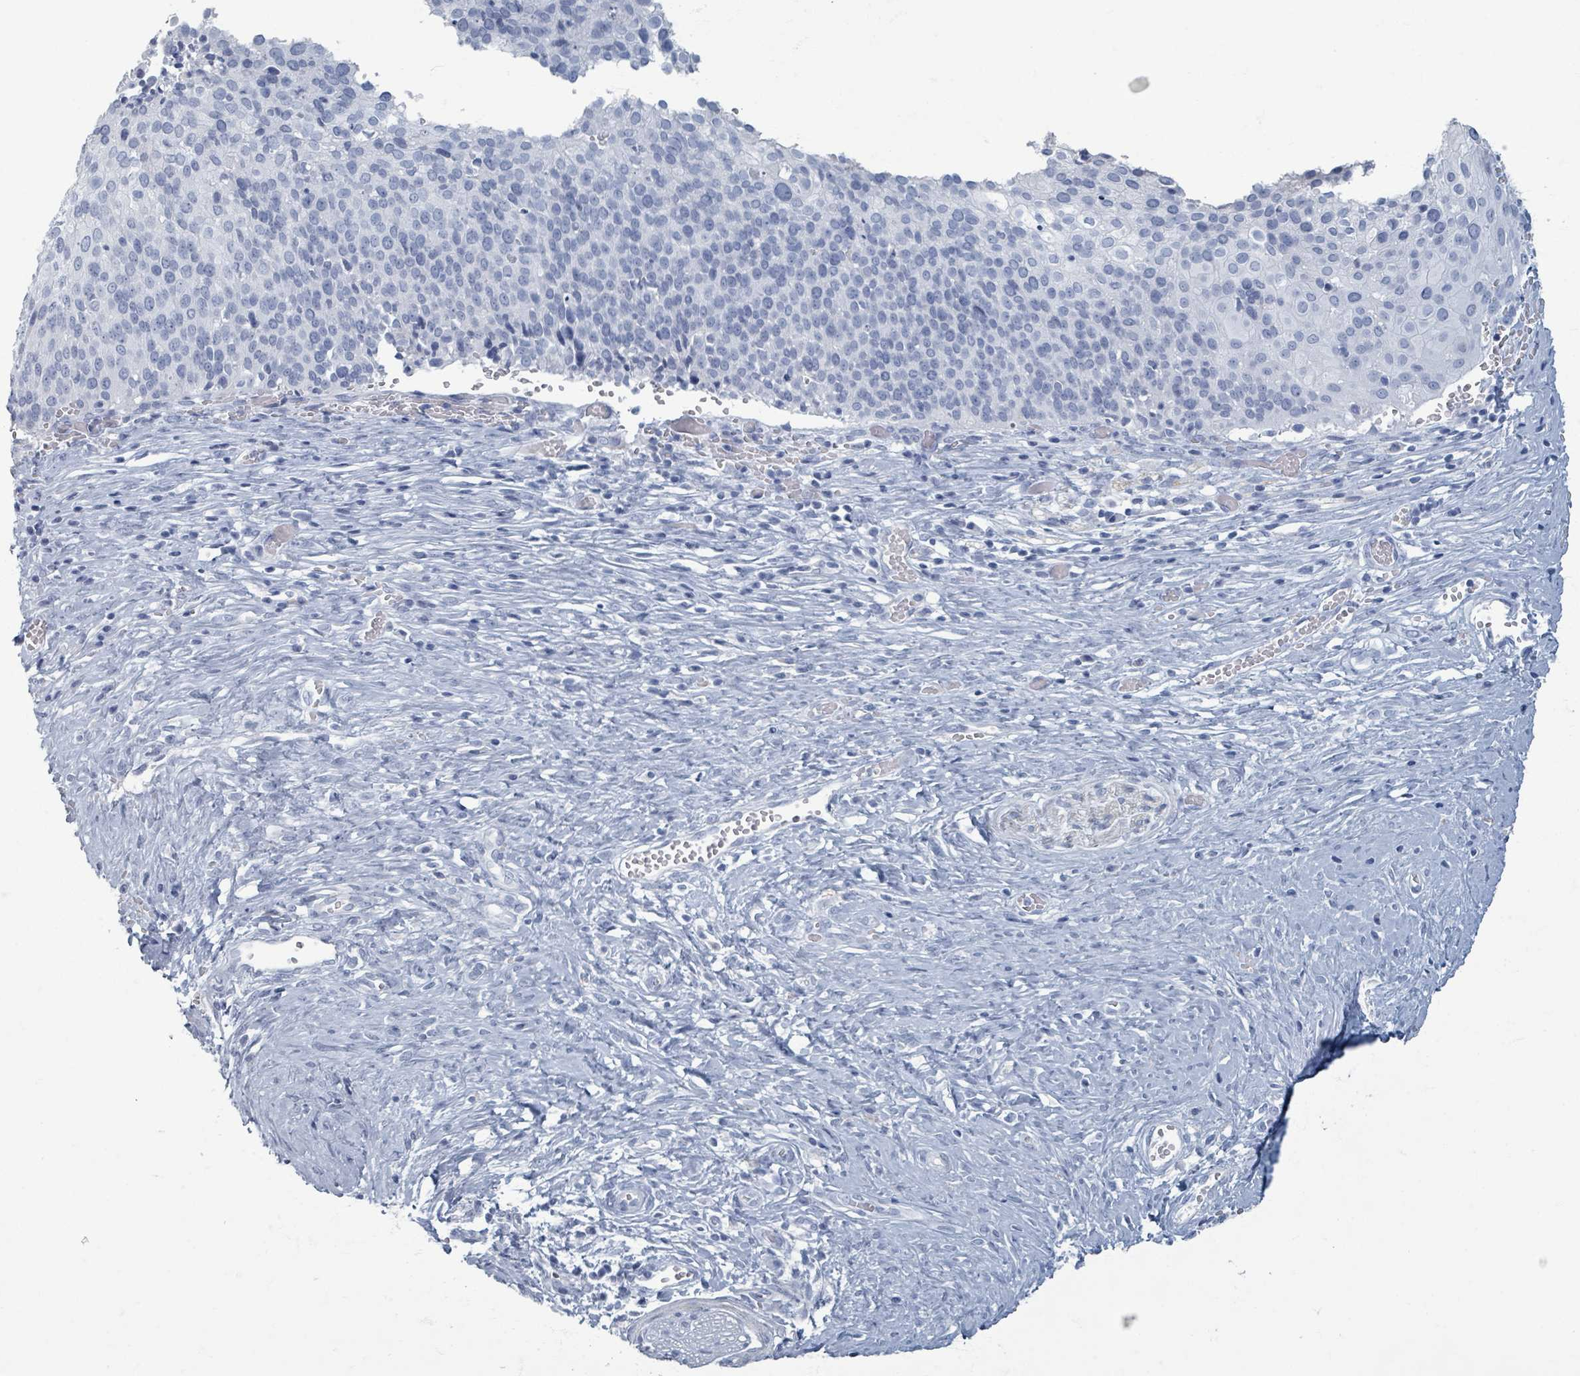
{"staining": {"intensity": "negative", "quantity": "none", "location": "none"}, "tissue": "cervical cancer", "cell_type": "Tumor cells", "image_type": "cancer", "snomed": [{"axis": "morphology", "description": "Squamous cell carcinoma, NOS"}, {"axis": "topography", "description": "Cervix"}], "caption": "Tumor cells are negative for brown protein staining in cervical cancer. (DAB (3,3'-diaminobenzidine) immunohistochemistry (IHC) with hematoxylin counter stain).", "gene": "TAS2R1", "patient": {"sex": "female", "age": 44}}